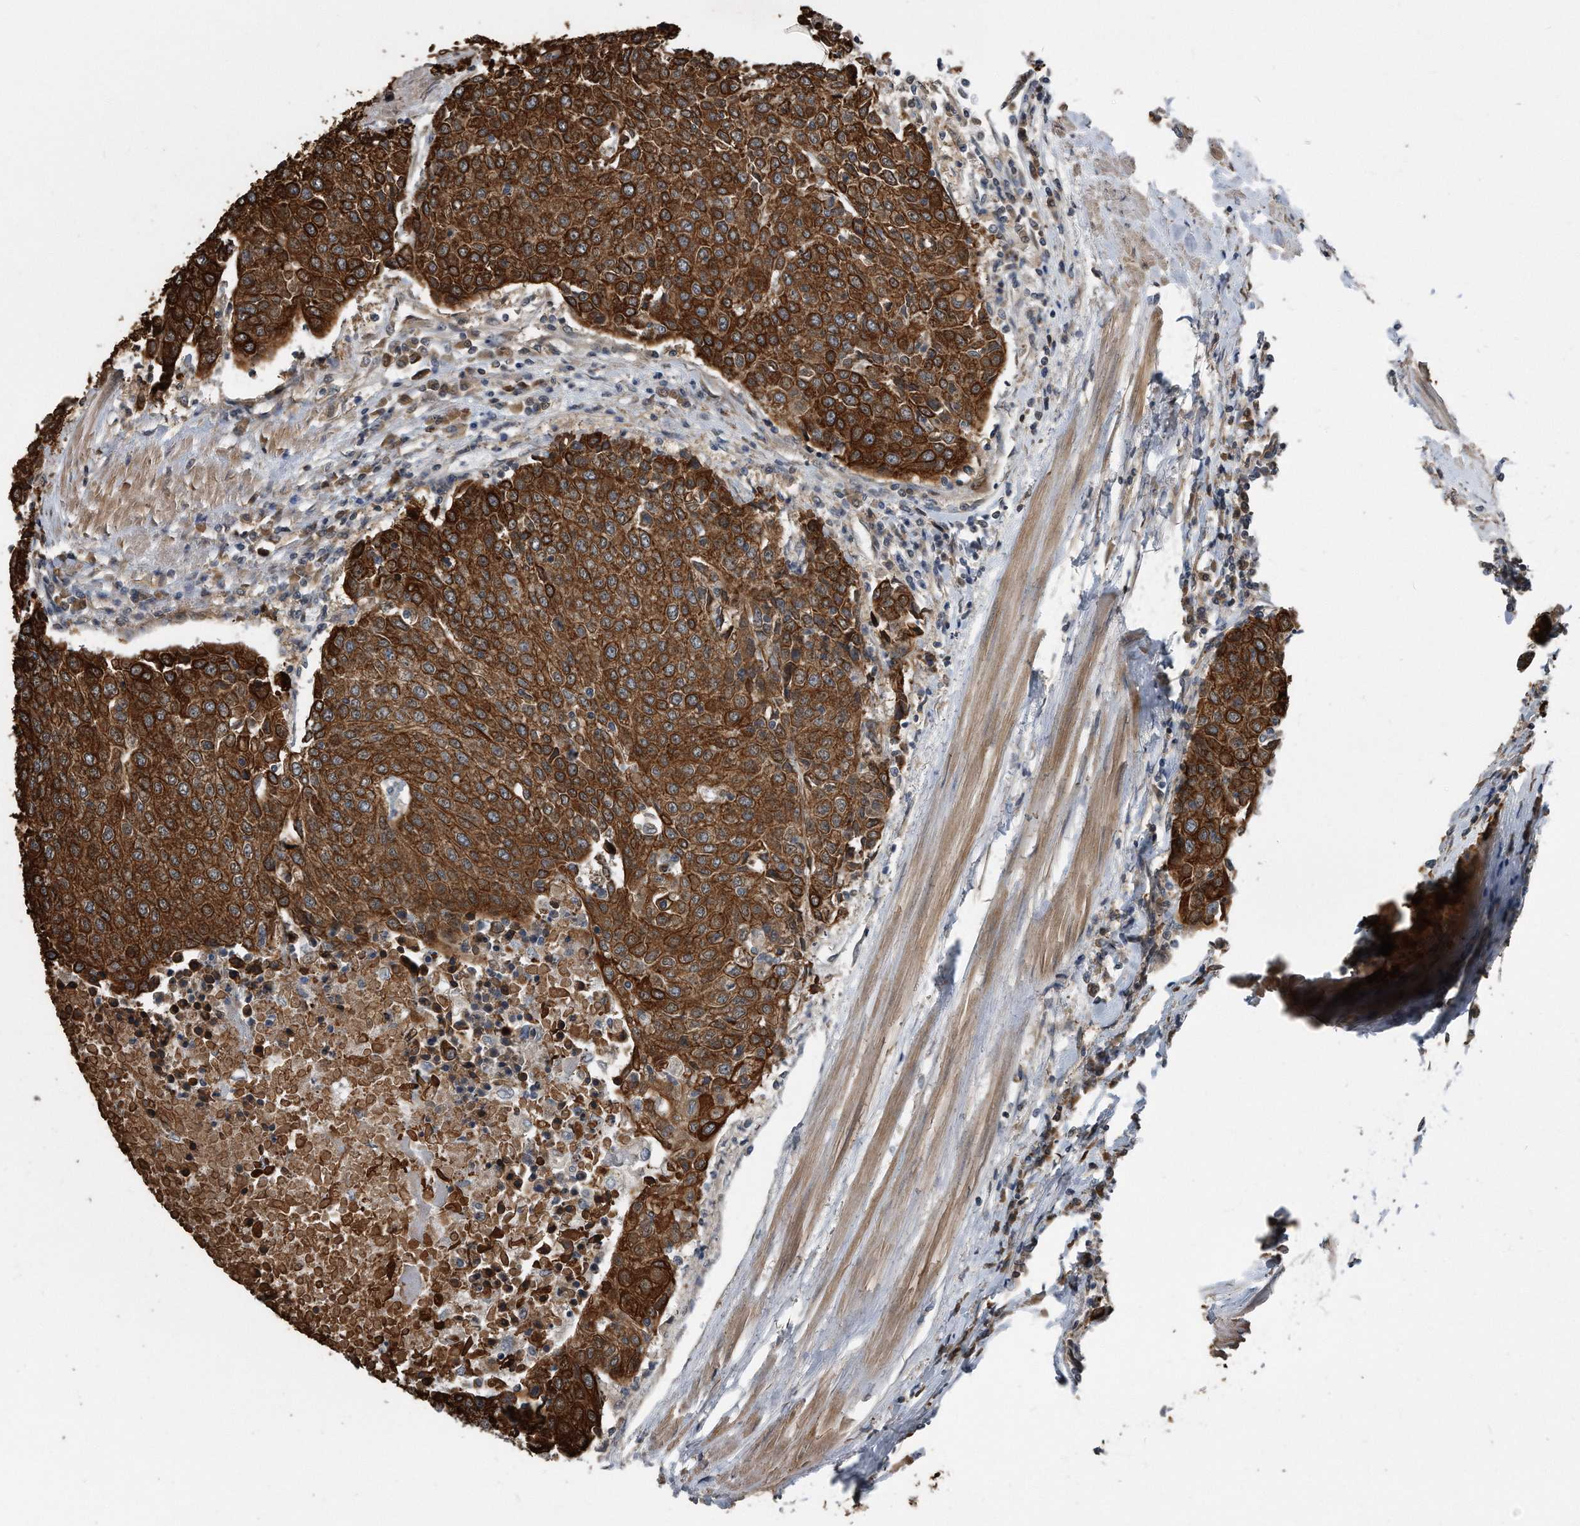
{"staining": {"intensity": "strong", "quantity": ">75%", "location": "cytoplasmic/membranous"}, "tissue": "urothelial cancer", "cell_type": "Tumor cells", "image_type": "cancer", "snomed": [{"axis": "morphology", "description": "Urothelial carcinoma, High grade"}, {"axis": "topography", "description": "Urinary bladder"}], "caption": "Immunohistochemical staining of human urothelial carcinoma (high-grade) displays strong cytoplasmic/membranous protein positivity in approximately >75% of tumor cells. The staining was performed using DAB (3,3'-diaminobenzidine), with brown indicating positive protein expression. Nuclei are stained blue with hematoxylin.", "gene": "FAM136A", "patient": {"sex": "female", "age": 85}}